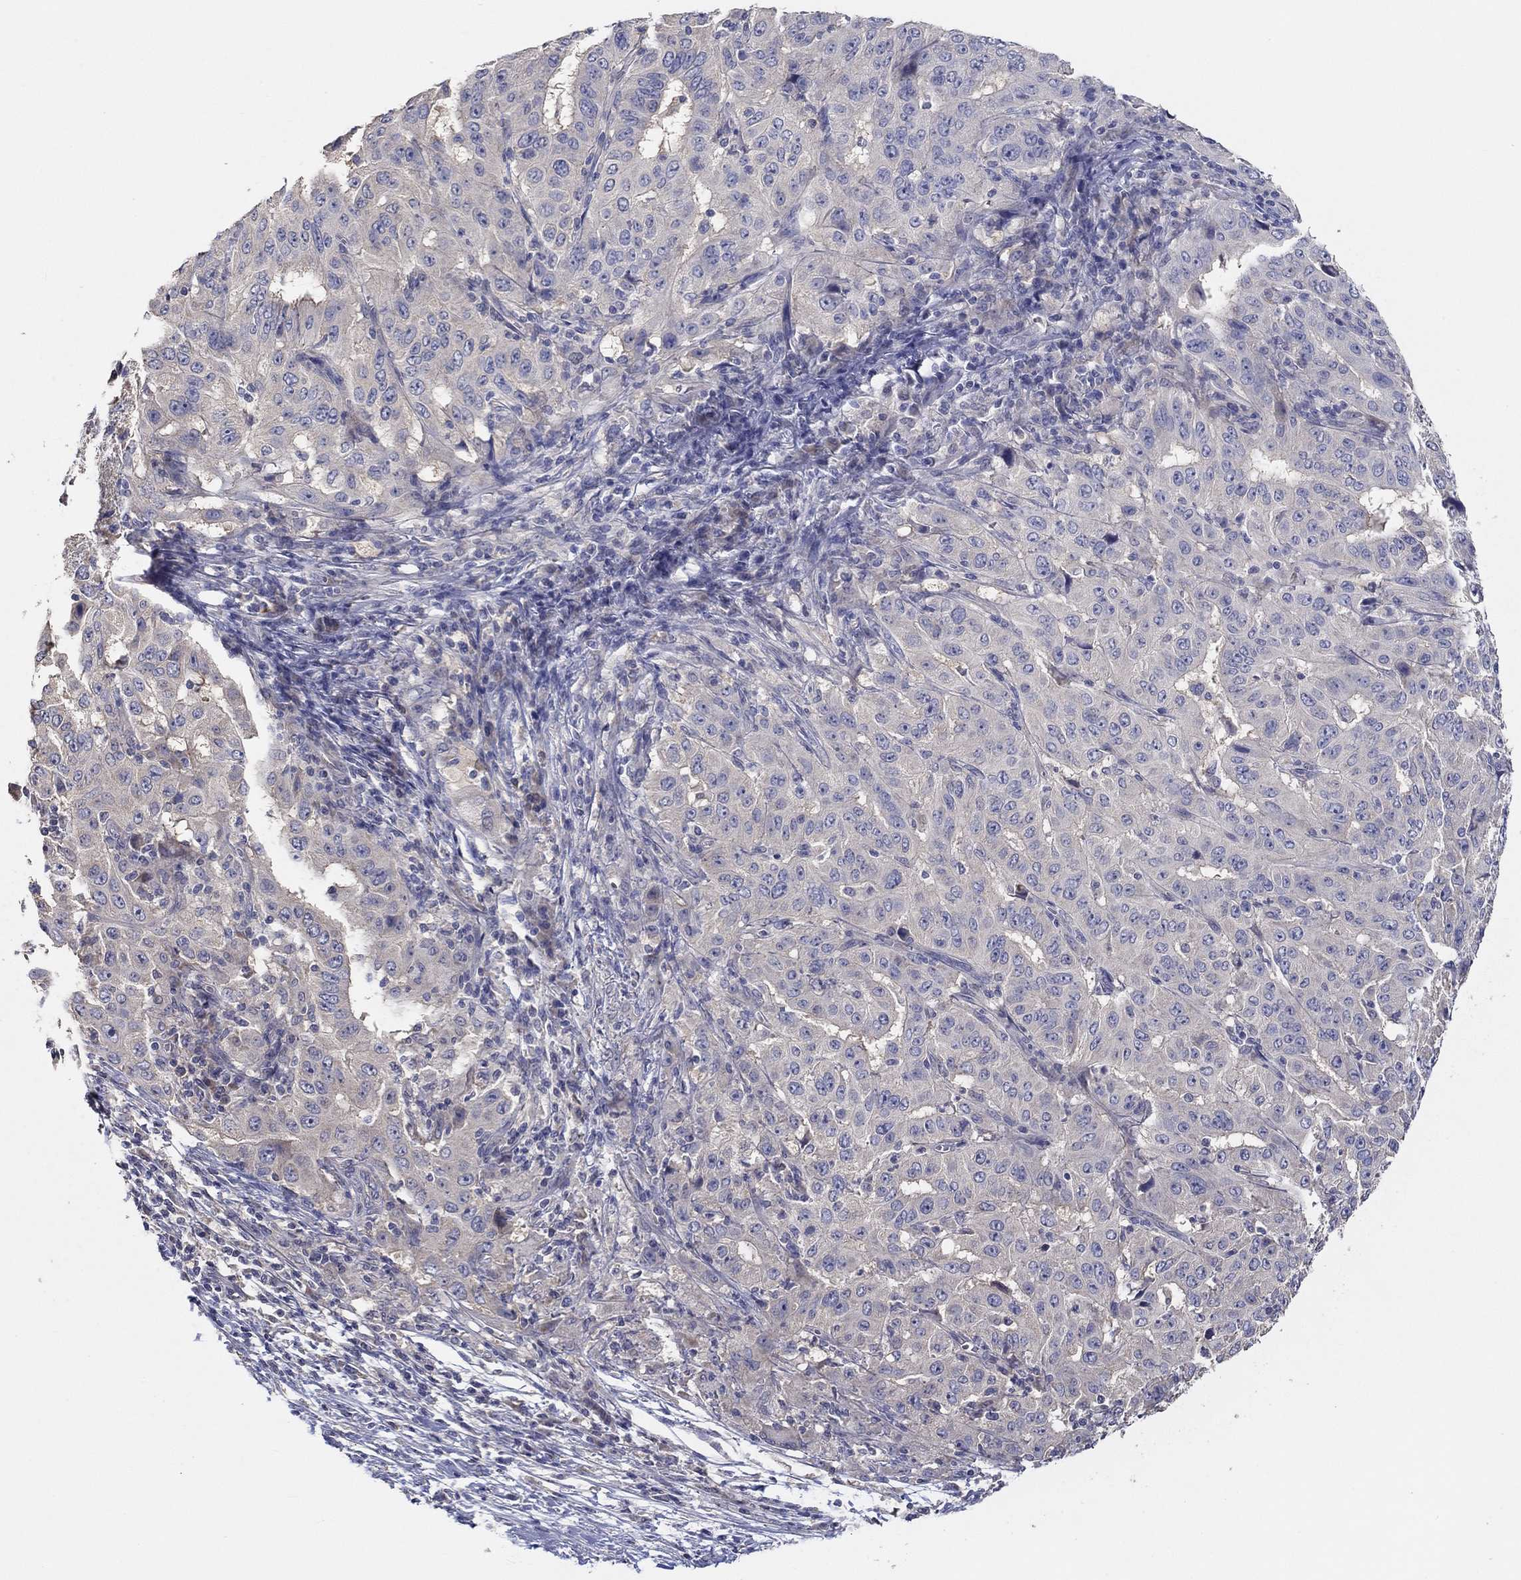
{"staining": {"intensity": "negative", "quantity": "none", "location": "none"}, "tissue": "pancreatic cancer", "cell_type": "Tumor cells", "image_type": "cancer", "snomed": [{"axis": "morphology", "description": "Adenocarcinoma, NOS"}, {"axis": "topography", "description": "Pancreas"}], "caption": "This is an immunohistochemistry (IHC) micrograph of human pancreatic cancer. There is no staining in tumor cells.", "gene": "DOCK3", "patient": {"sex": "male", "age": 63}}